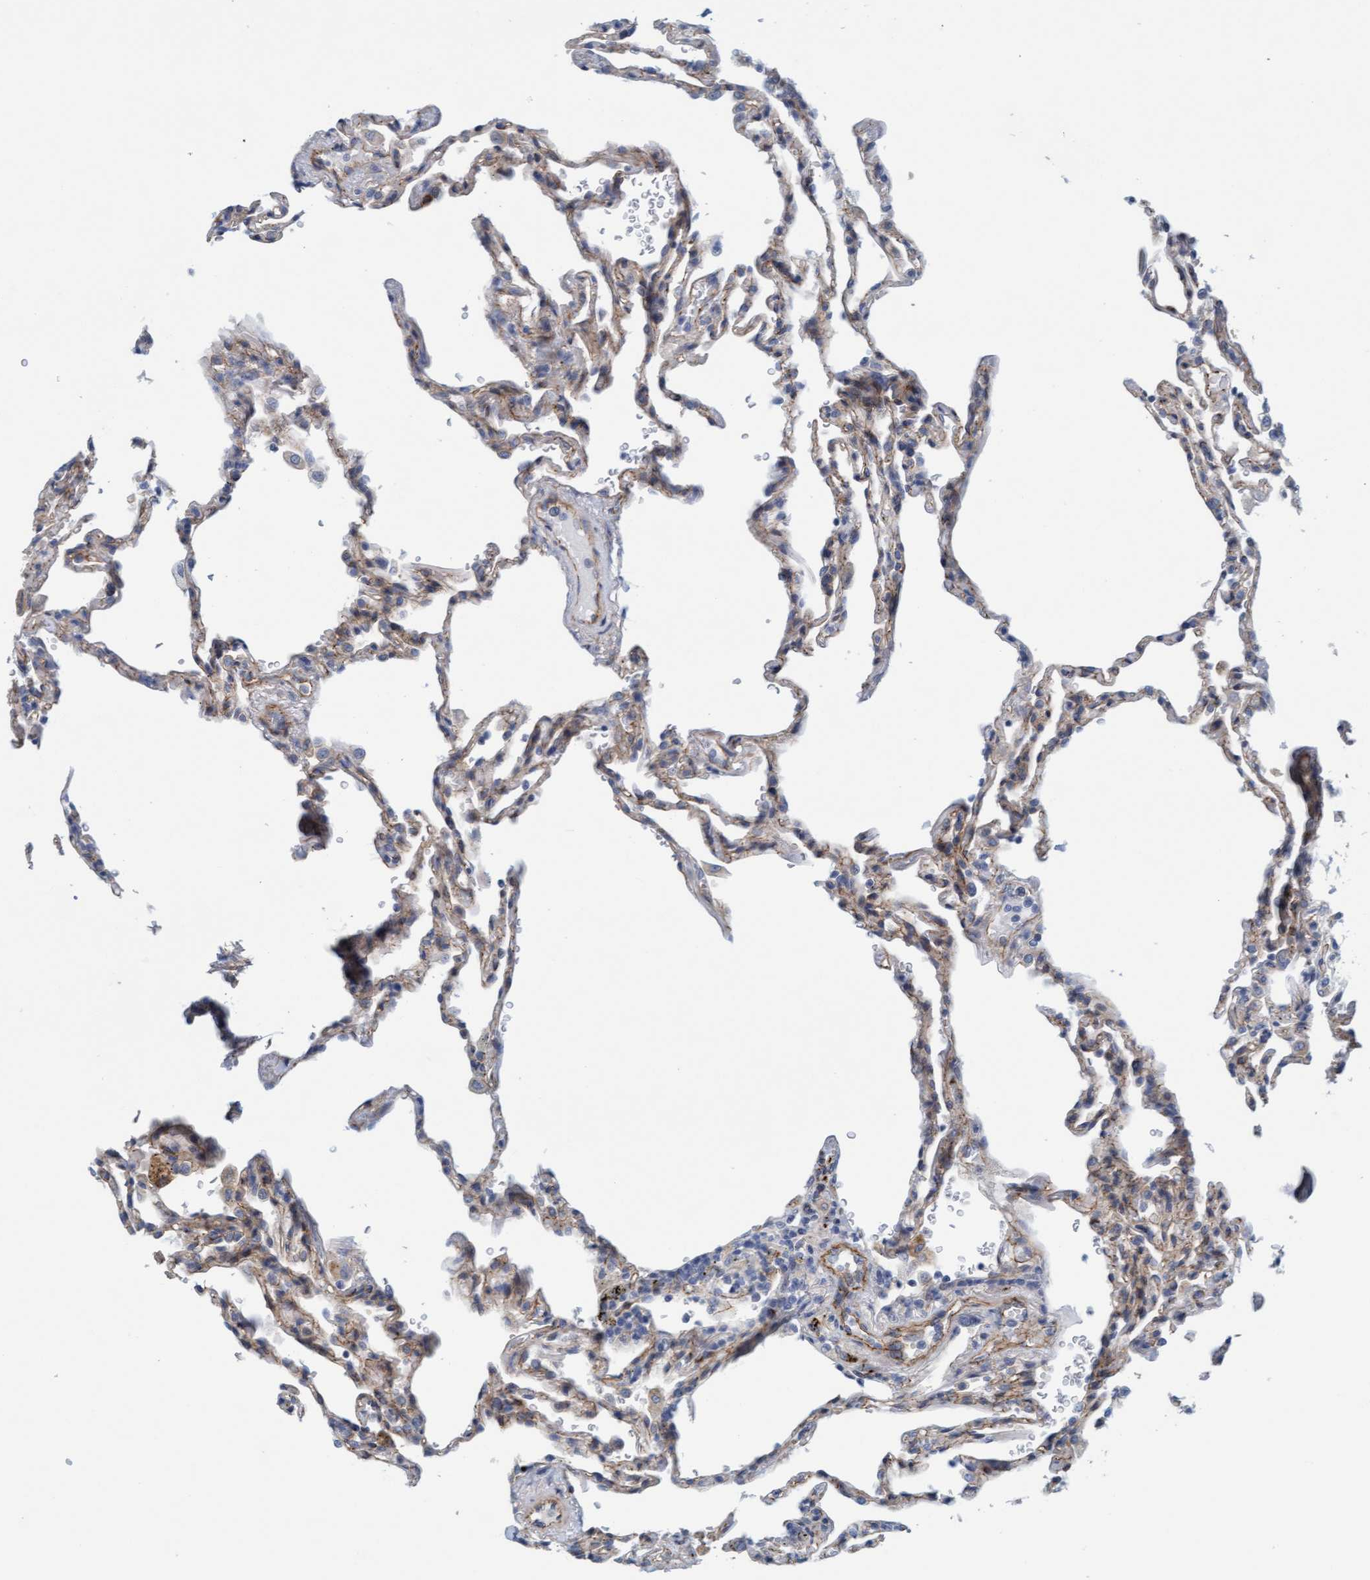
{"staining": {"intensity": "weak", "quantity": "<25%", "location": "cytoplasmic/membranous"}, "tissue": "lung", "cell_type": "Alveolar cells", "image_type": "normal", "snomed": [{"axis": "morphology", "description": "Normal tissue, NOS"}, {"axis": "topography", "description": "Lung"}], "caption": "Lung was stained to show a protein in brown. There is no significant staining in alveolar cells. (Immunohistochemistry (ihc), brightfield microscopy, high magnification).", "gene": "KRBA2", "patient": {"sex": "male", "age": 59}}